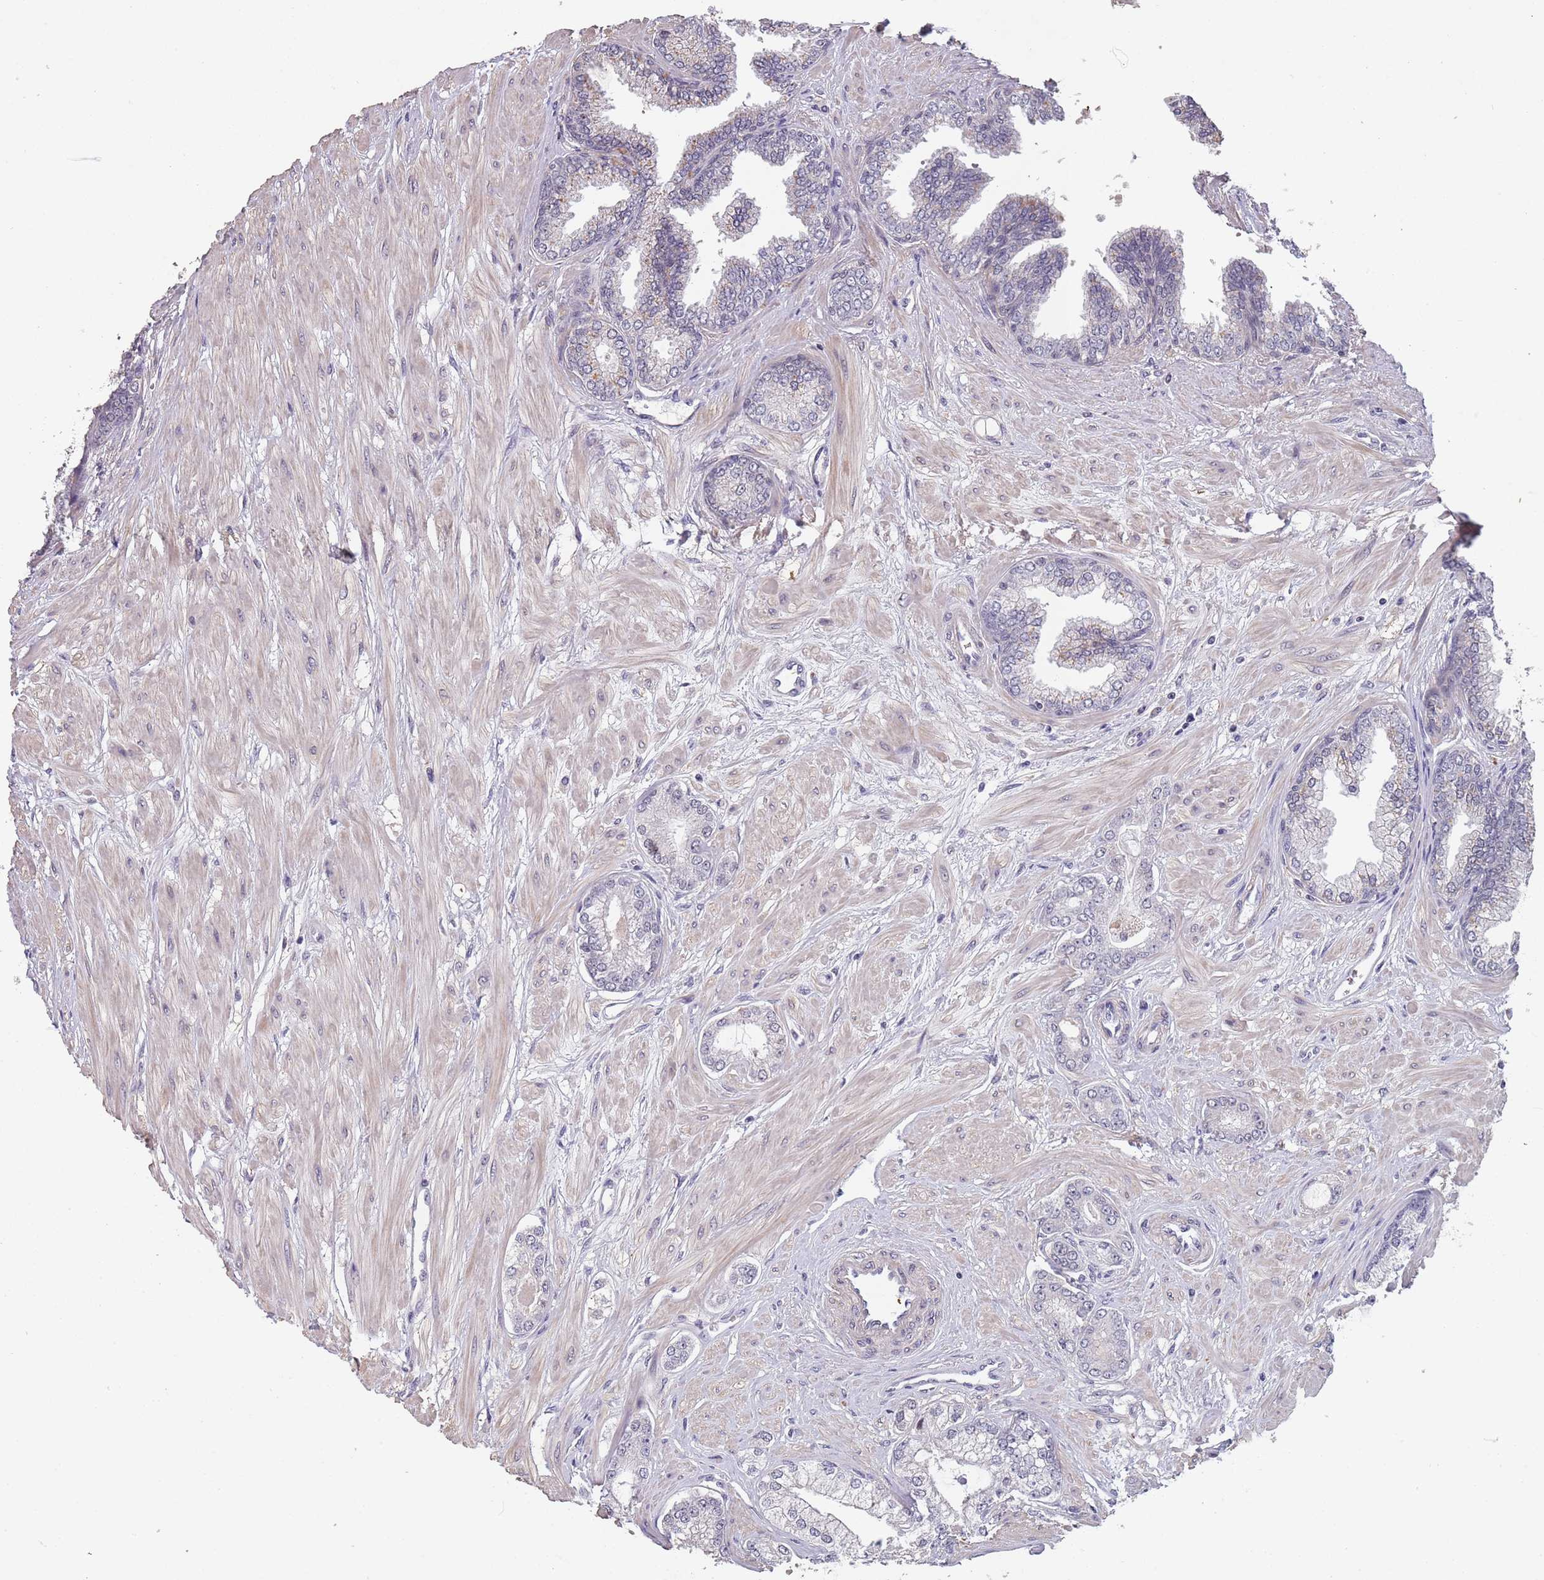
{"staining": {"intensity": "negative", "quantity": "none", "location": "none"}, "tissue": "prostate cancer", "cell_type": "Tumor cells", "image_type": "cancer", "snomed": [{"axis": "morphology", "description": "Adenocarcinoma, Low grade"}, {"axis": "topography", "description": "Prostate"}], "caption": "DAB (3,3'-diaminobenzidine) immunohistochemical staining of prostate low-grade adenocarcinoma displays no significant expression in tumor cells.", "gene": "CIZ1", "patient": {"sex": "male", "age": 64}}